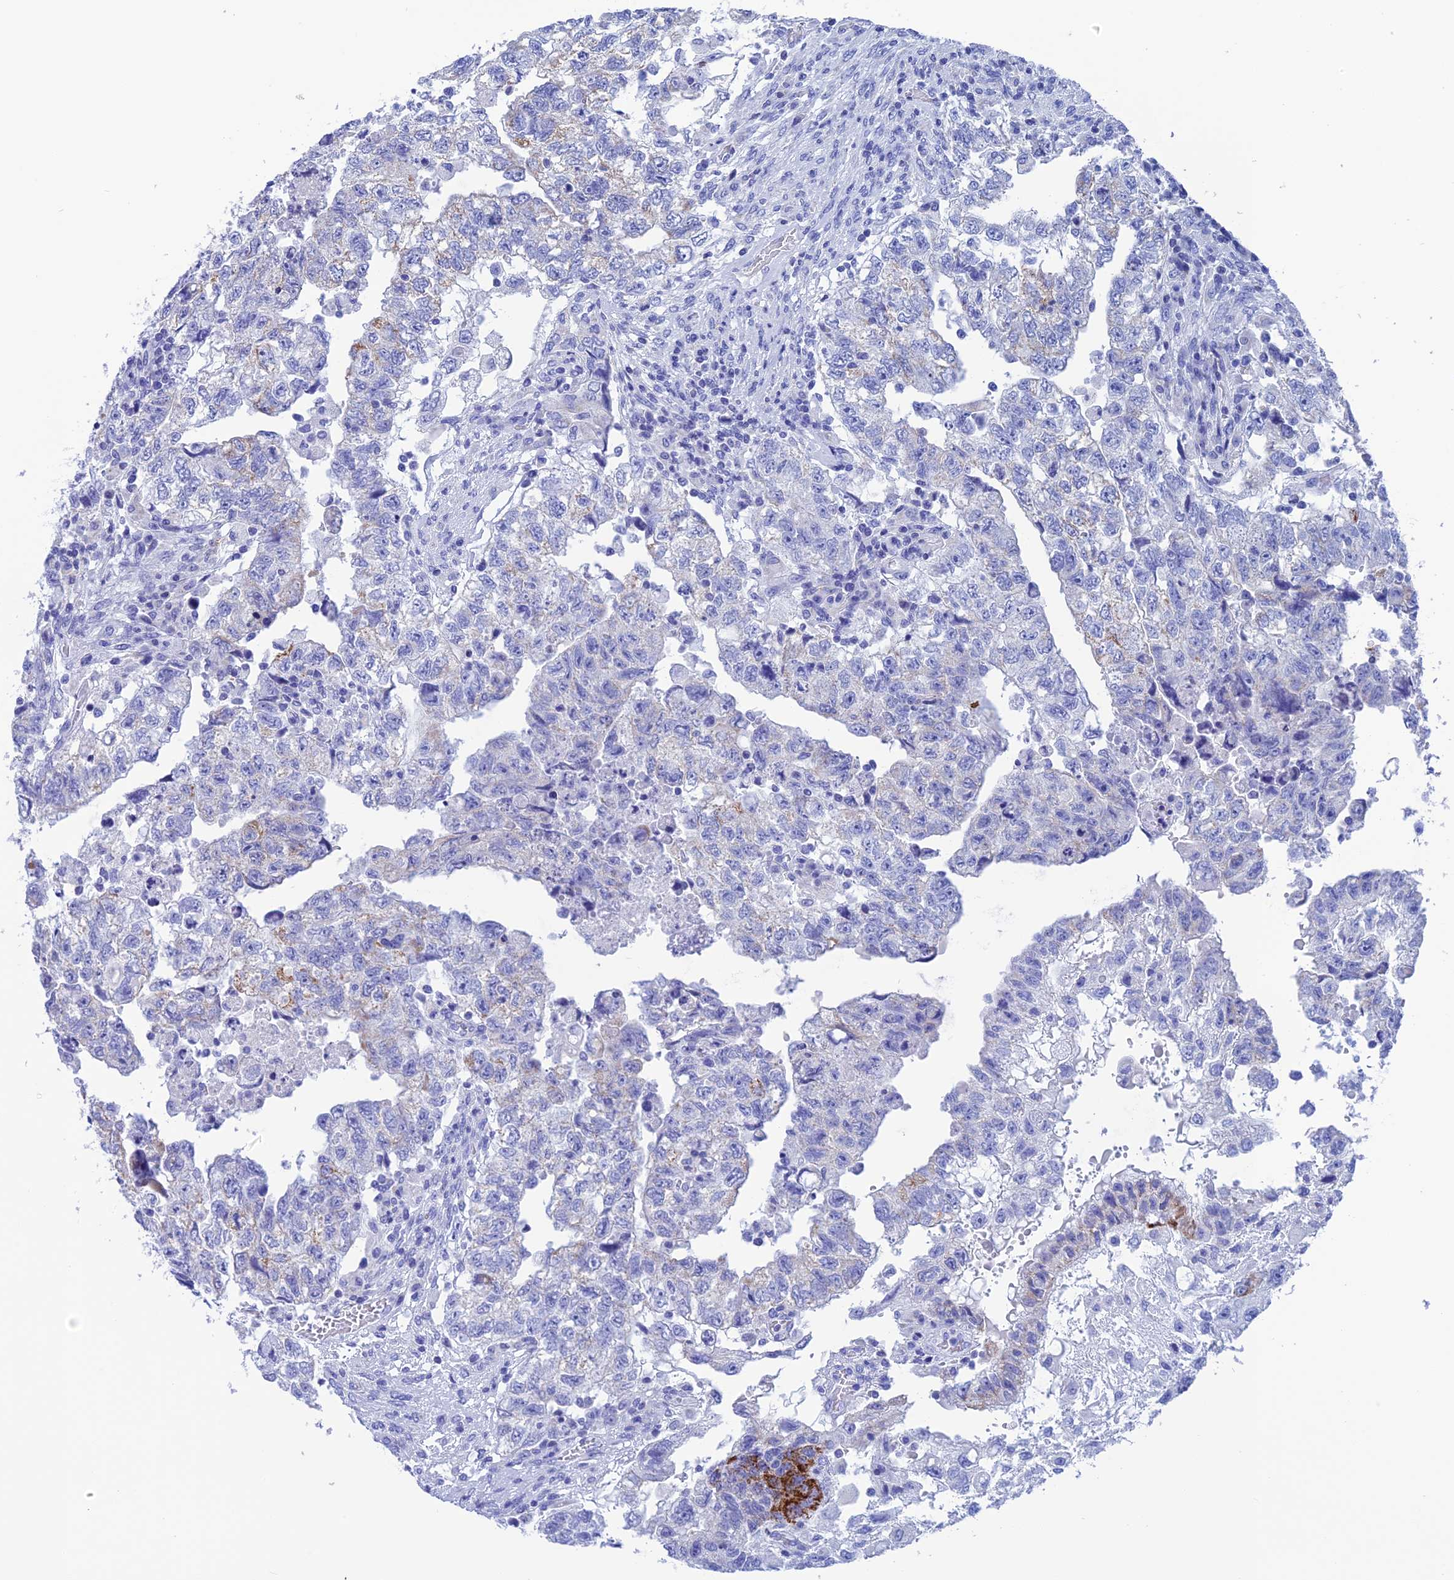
{"staining": {"intensity": "weak", "quantity": "<25%", "location": "cytoplasmic/membranous"}, "tissue": "testis cancer", "cell_type": "Tumor cells", "image_type": "cancer", "snomed": [{"axis": "morphology", "description": "Carcinoma, Embryonal, NOS"}, {"axis": "topography", "description": "Testis"}], "caption": "An image of human testis cancer is negative for staining in tumor cells.", "gene": "NXPE4", "patient": {"sex": "male", "age": 36}}